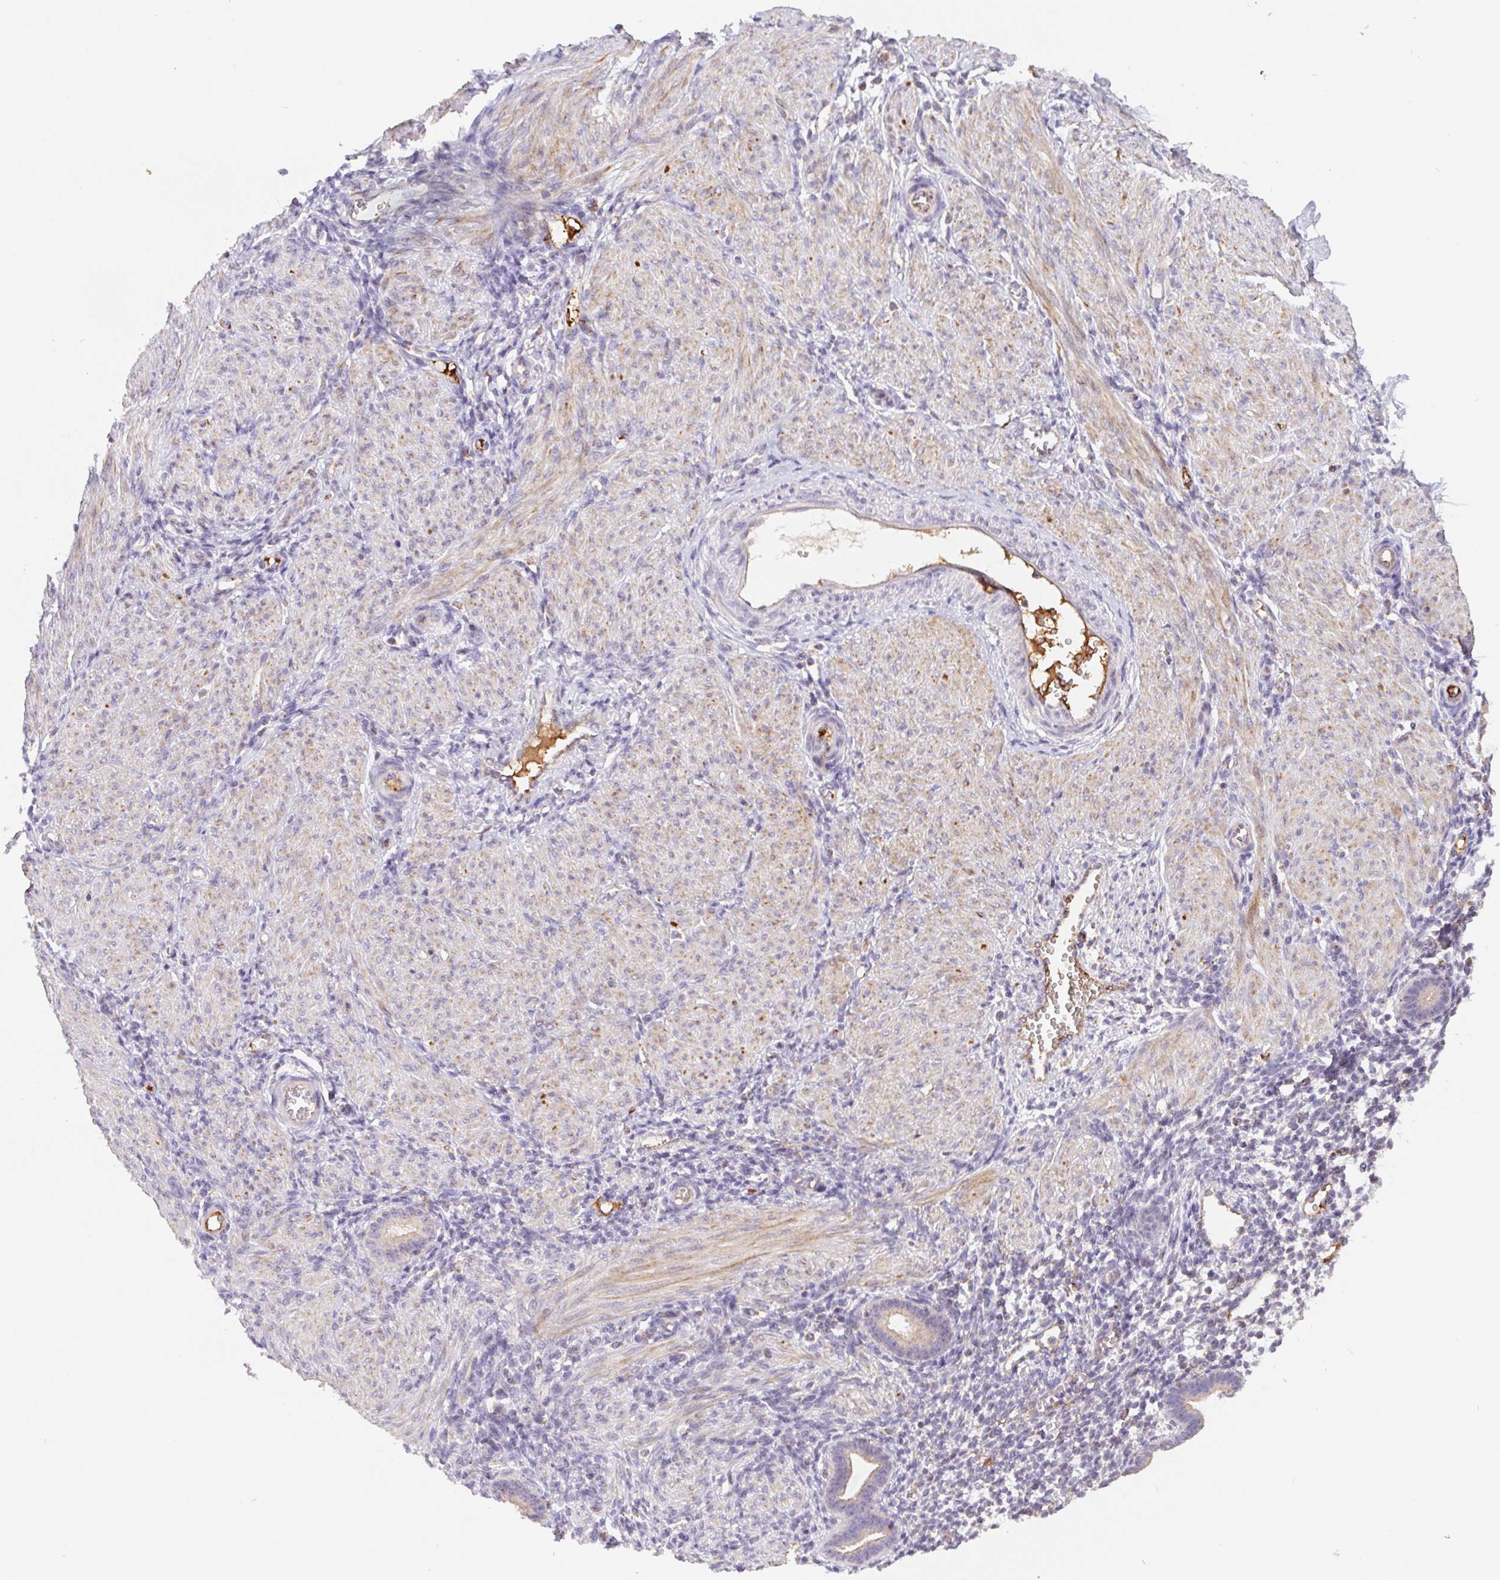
{"staining": {"intensity": "negative", "quantity": "none", "location": "none"}, "tissue": "endometrium", "cell_type": "Cells in endometrial stroma", "image_type": "normal", "snomed": [{"axis": "morphology", "description": "Normal tissue, NOS"}, {"axis": "topography", "description": "Endometrium"}], "caption": "Endometrium was stained to show a protein in brown. There is no significant expression in cells in endometrial stroma. (DAB (3,3'-diaminobenzidine) immunohistochemistry (IHC), high magnification).", "gene": "EMC6", "patient": {"sex": "female", "age": 36}}